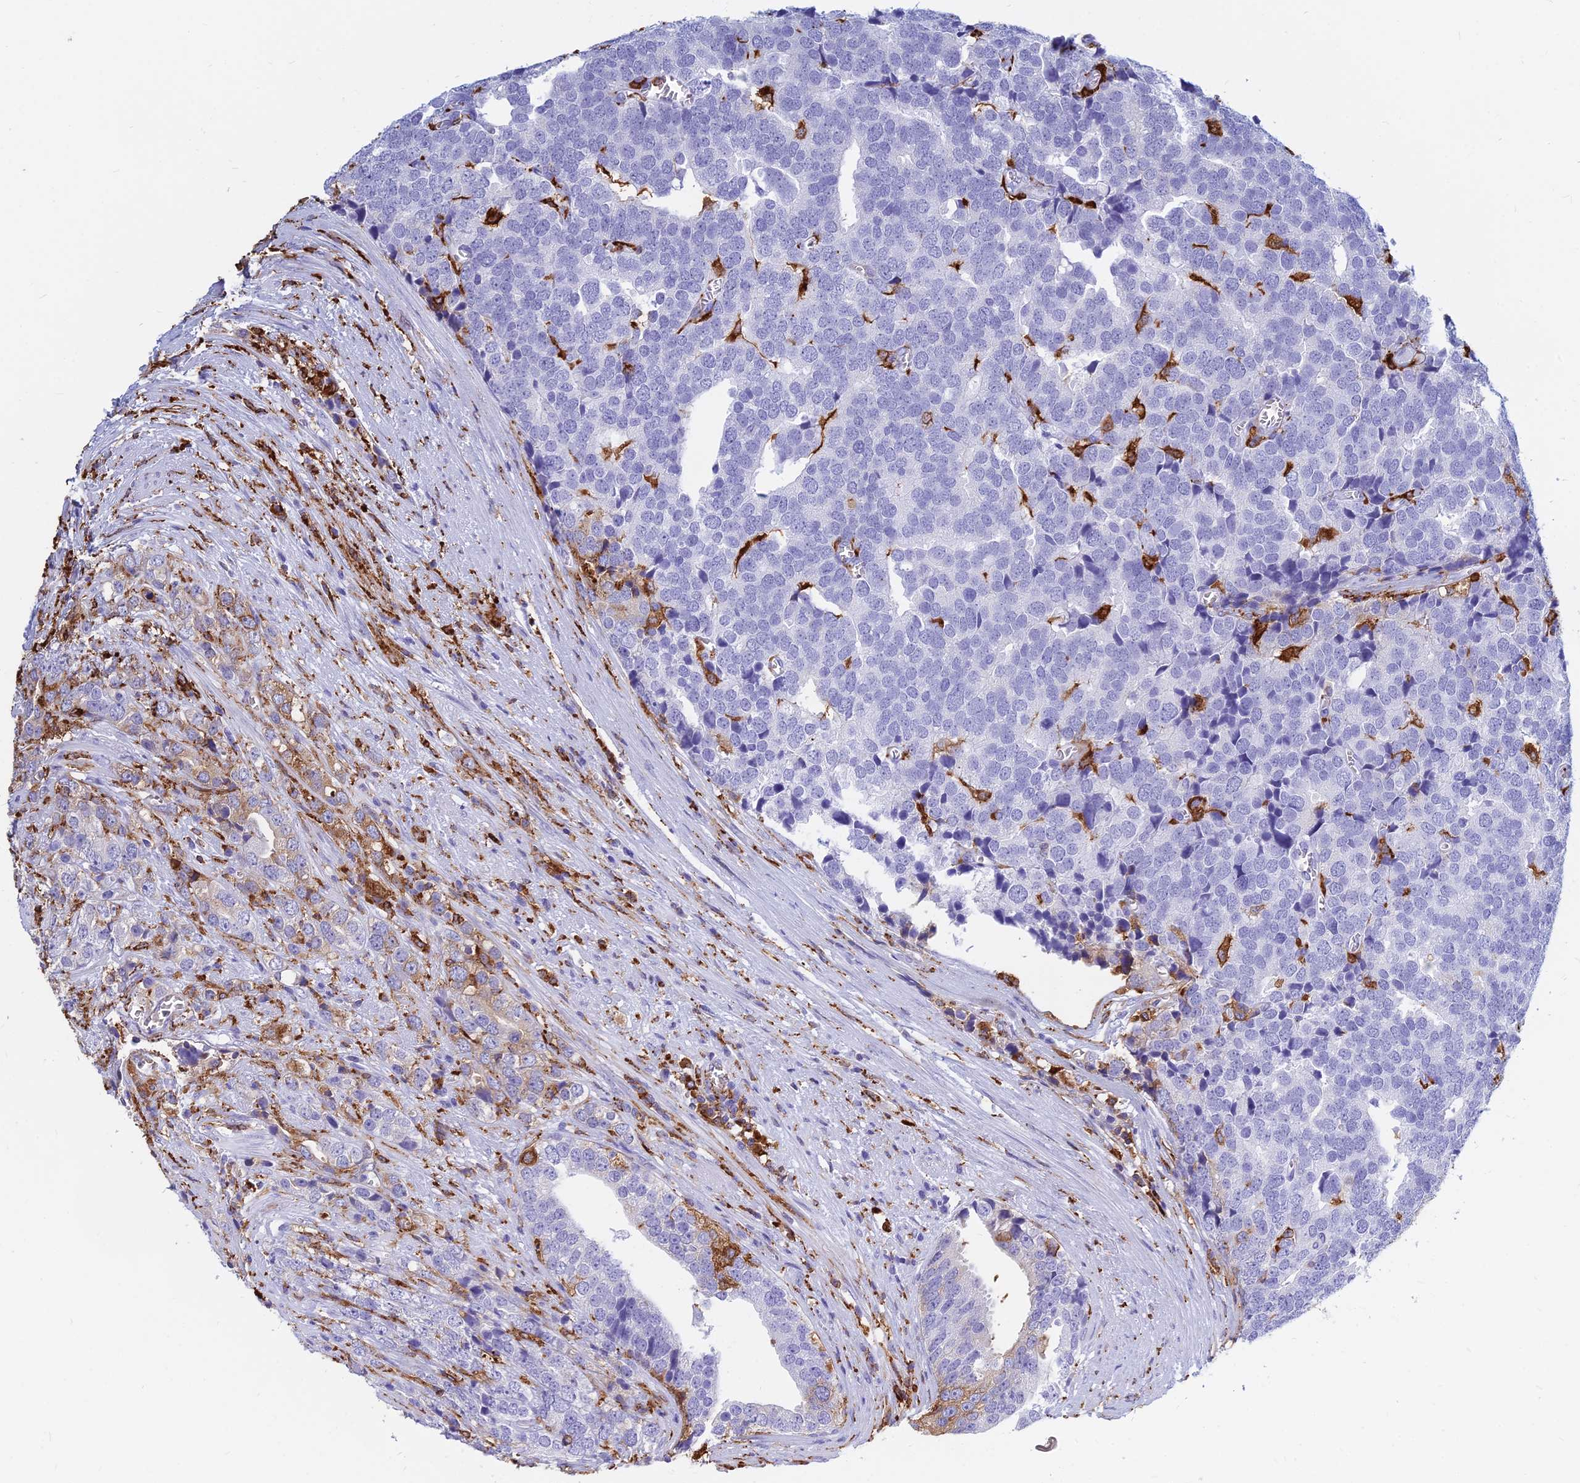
{"staining": {"intensity": "negative", "quantity": "none", "location": "none"}, "tissue": "prostate cancer", "cell_type": "Tumor cells", "image_type": "cancer", "snomed": [{"axis": "morphology", "description": "Adenocarcinoma, High grade"}, {"axis": "topography", "description": "Prostate"}], "caption": "This is a image of immunohistochemistry (IHC) staining of prostate cancer (adenocarcinoma (high-grade)), which shows no expression in tumor cells.", "gene": "HLA-DRB1", "patient": {"sex": "male", "age": 71}}